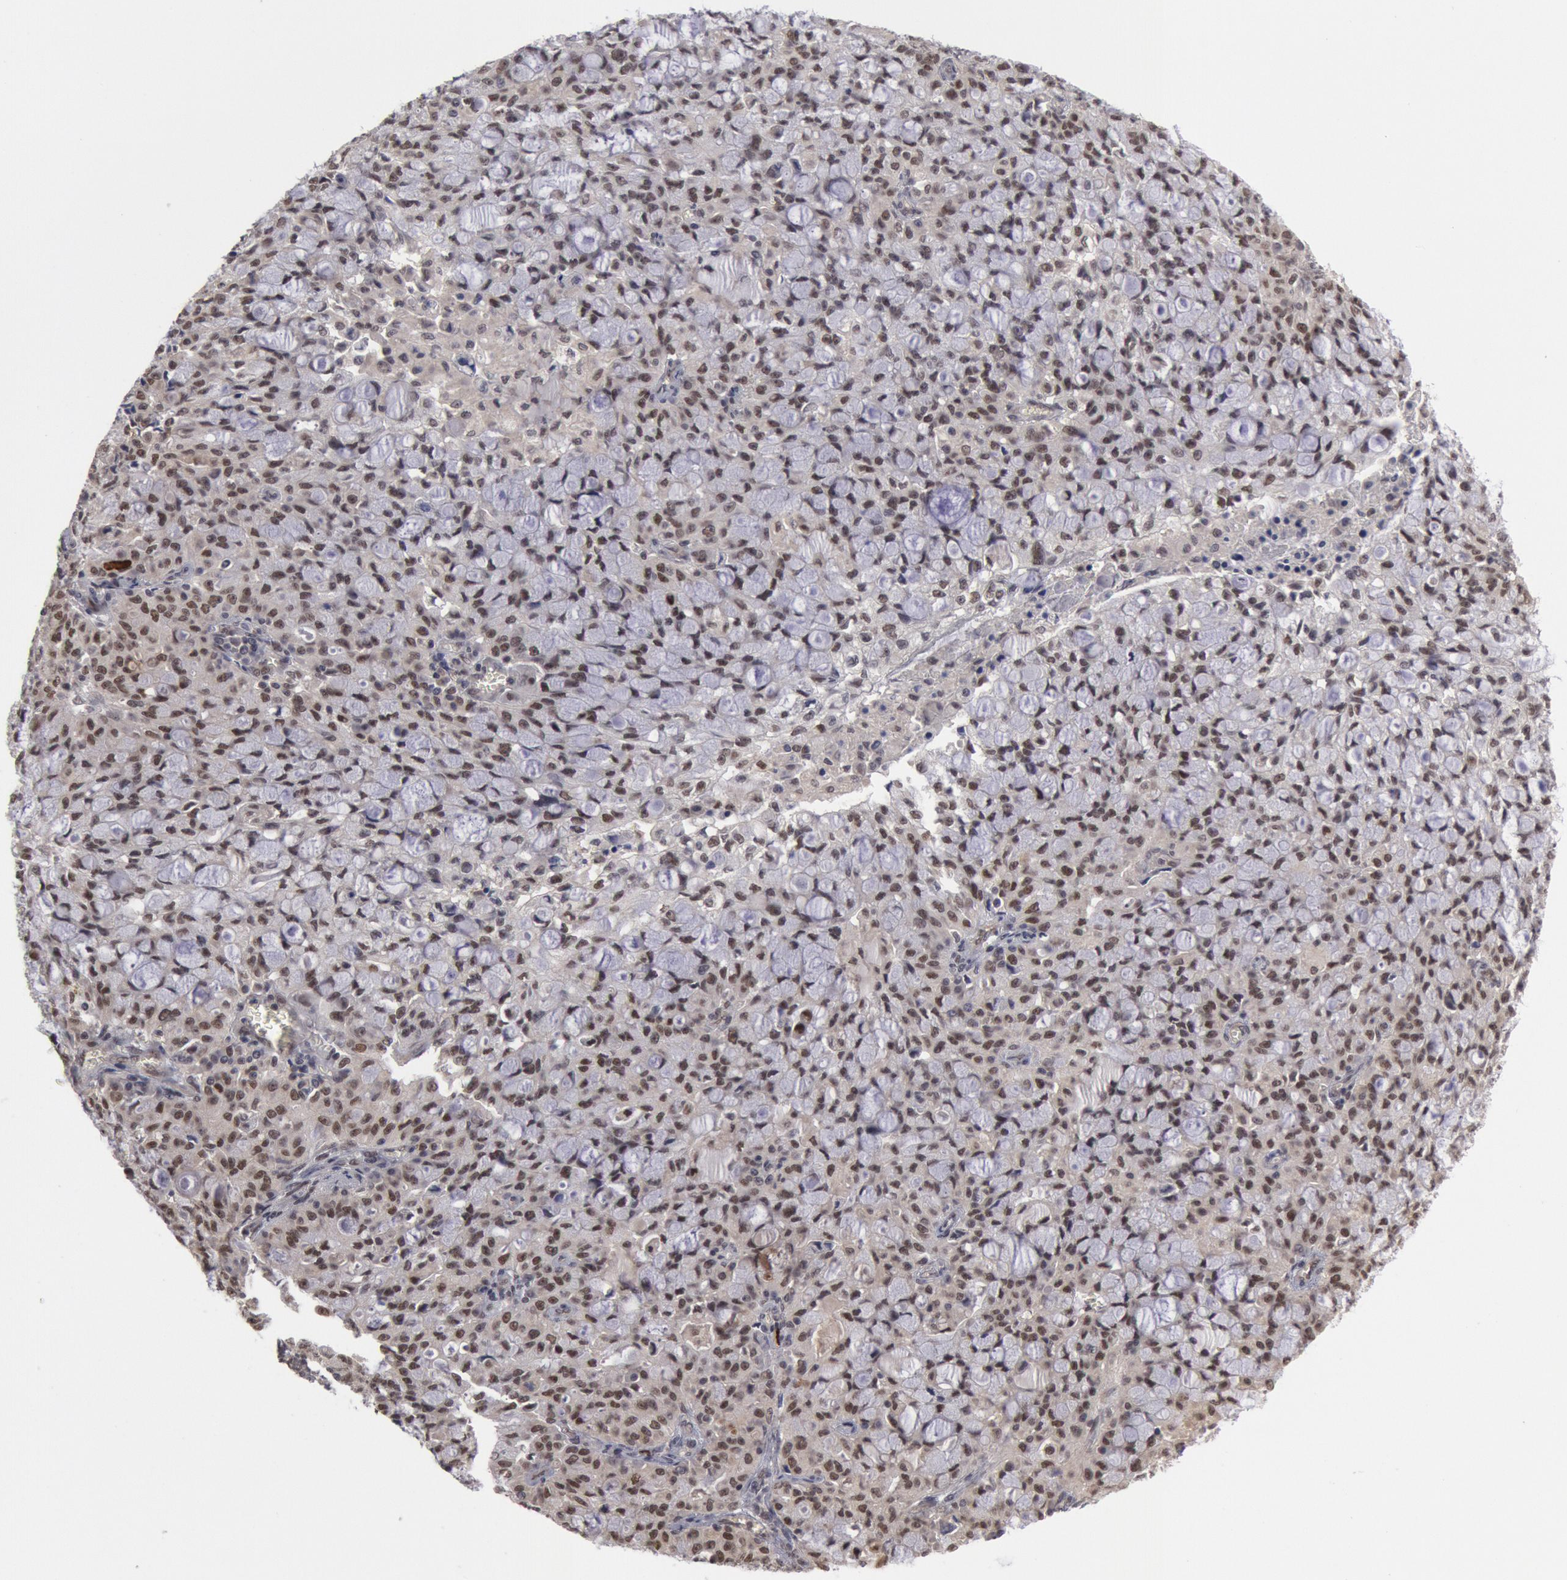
{"staining": {"intensity": "weak", "quantity": "<25%", "location": "nuclear"}, "tissue": "lung cancer", "cell_type": "Tumor cells", "image_type": "cancer", "snomed": [{"axis": "morphology", "description": "Adenocarcinoma, NOS"}, {"axis": "topography", "description": "Lung"}], "caption": "DAB immunohistochemical staining of human adenocarcinoma (lung) shows no significant staining in tumor cells.", "gene": "PPP4R3B", "patient": {"sex": "female", "age": 44}}